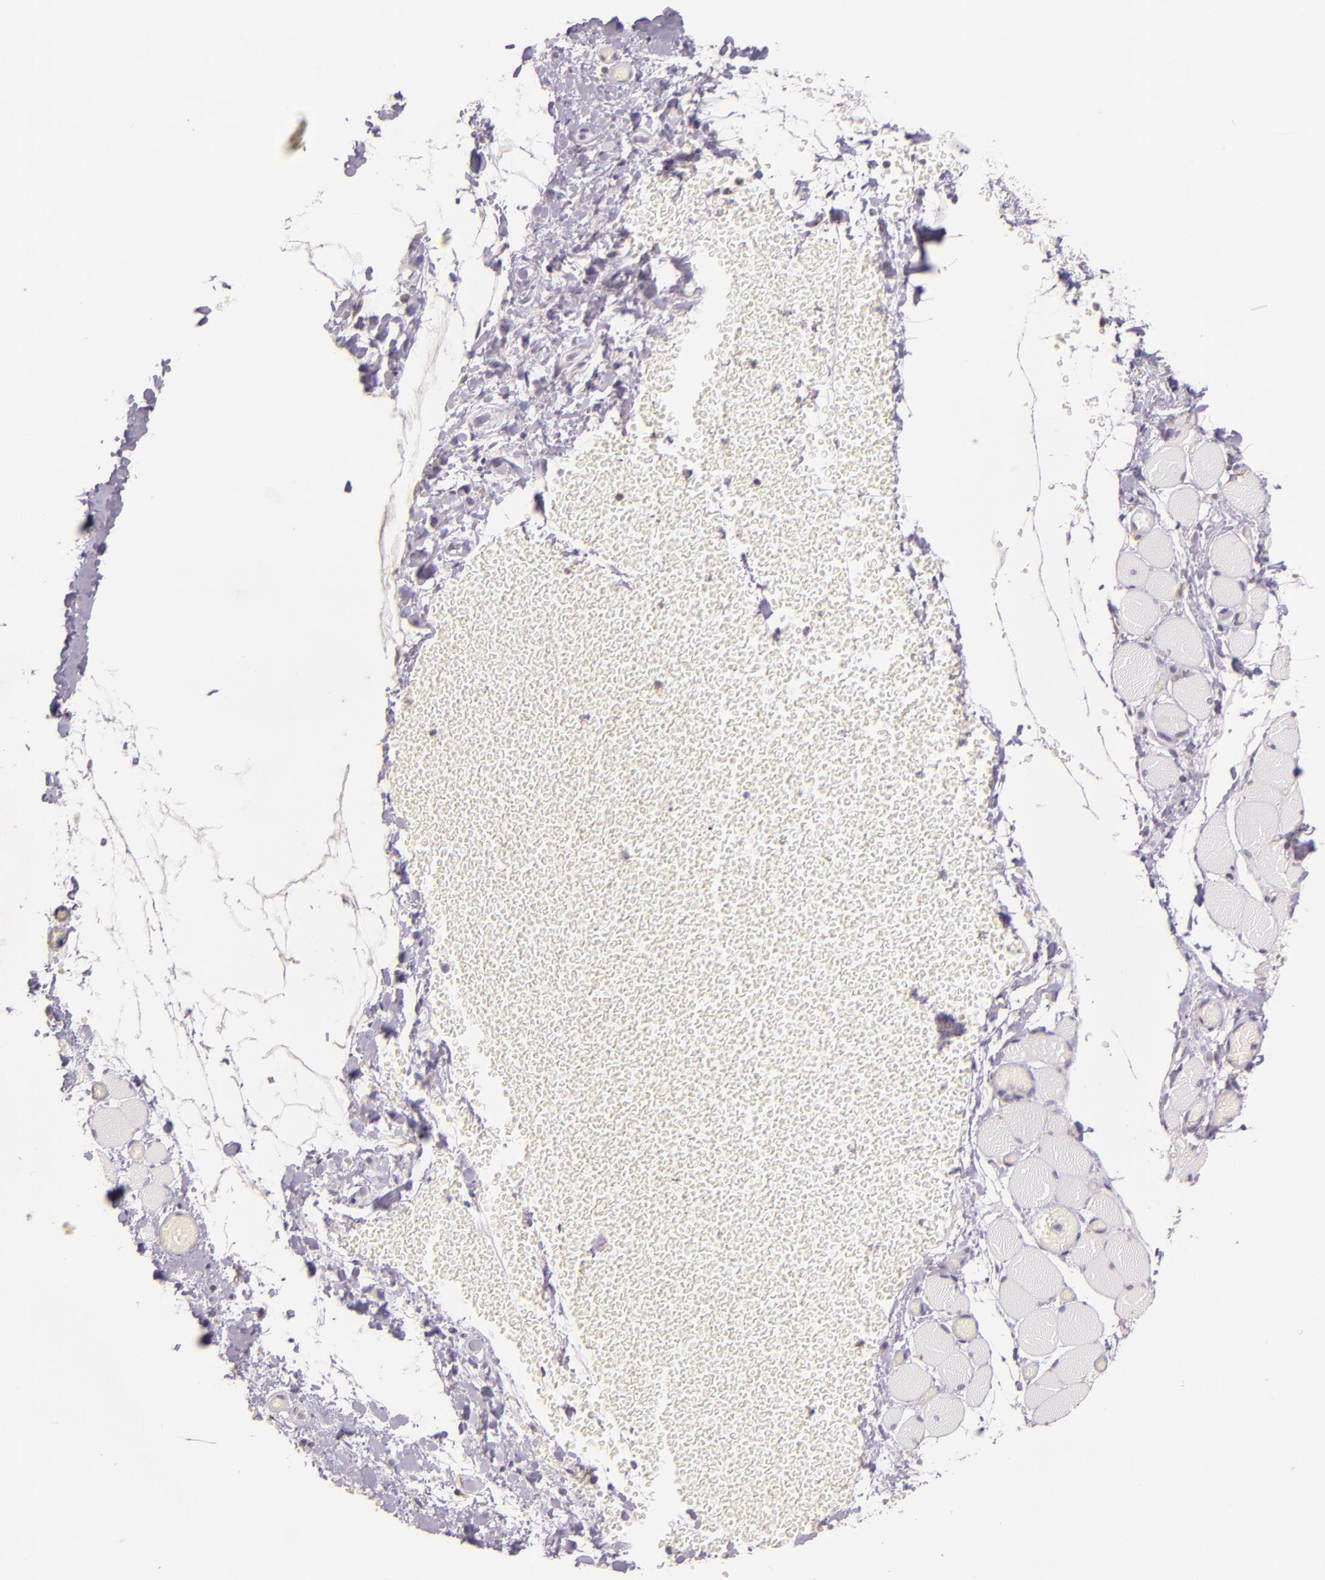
{"staining": {"intensity": "negative", "quantity": "none", "location": "none"}, "tissue": "skeletal muscle", "cell_type": "Myocytes", "image_type": "normal", "snomed": [{"axis": "morphology", "description": "Normal tissue, NOS"}, {"axis": "topography", "description": "Skeletal muscle"}, {"axis": "topography", "description": "Soft tissue"}], "caption": "An immunohistochemistry (IHC) image of normal skeletal muscle is shown. There is no staining in myocytes of skeletal muscle.", "gene": "ARMH4", "patient": {"sex": "female", "age": 58}}